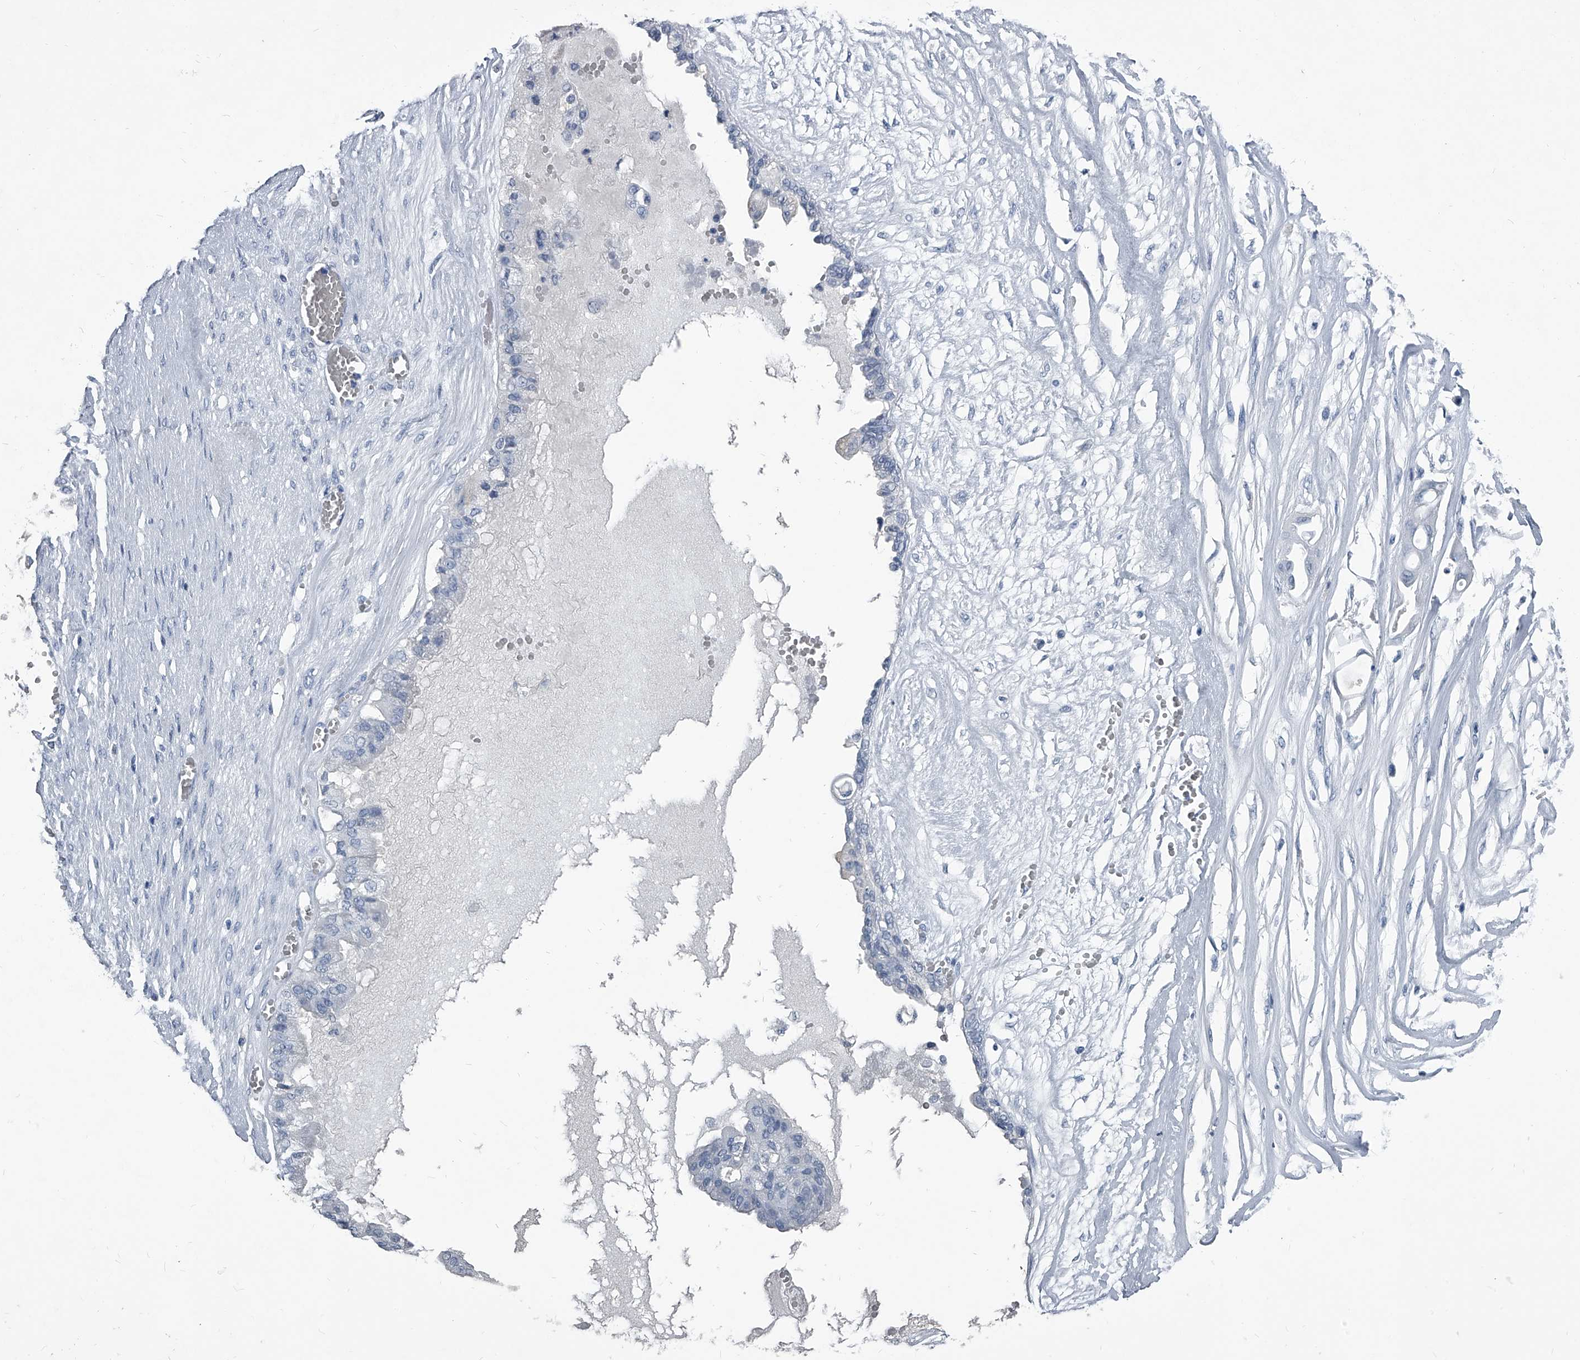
{"staining": {"intensity": "negative", "quantity": "none", "location": "none"}, "tissue": "ovarian cancer", "cell_type": "Tumor cells", "image_type": "cancer", "snomed": [{"axis": "morphology", "description": "Carcinoma, NOS"}, {"axis": "morphology", "description": "Carcinoma, endometroid"}, {"axis": "topography", "description": "Ovary"}], "caption": "Human carcinoma (ovarian) stained for a protein using IHC shows no staining in tumor cells.", "gene": "BCAS1", "patient": {"sex": "female", "age": 50}}